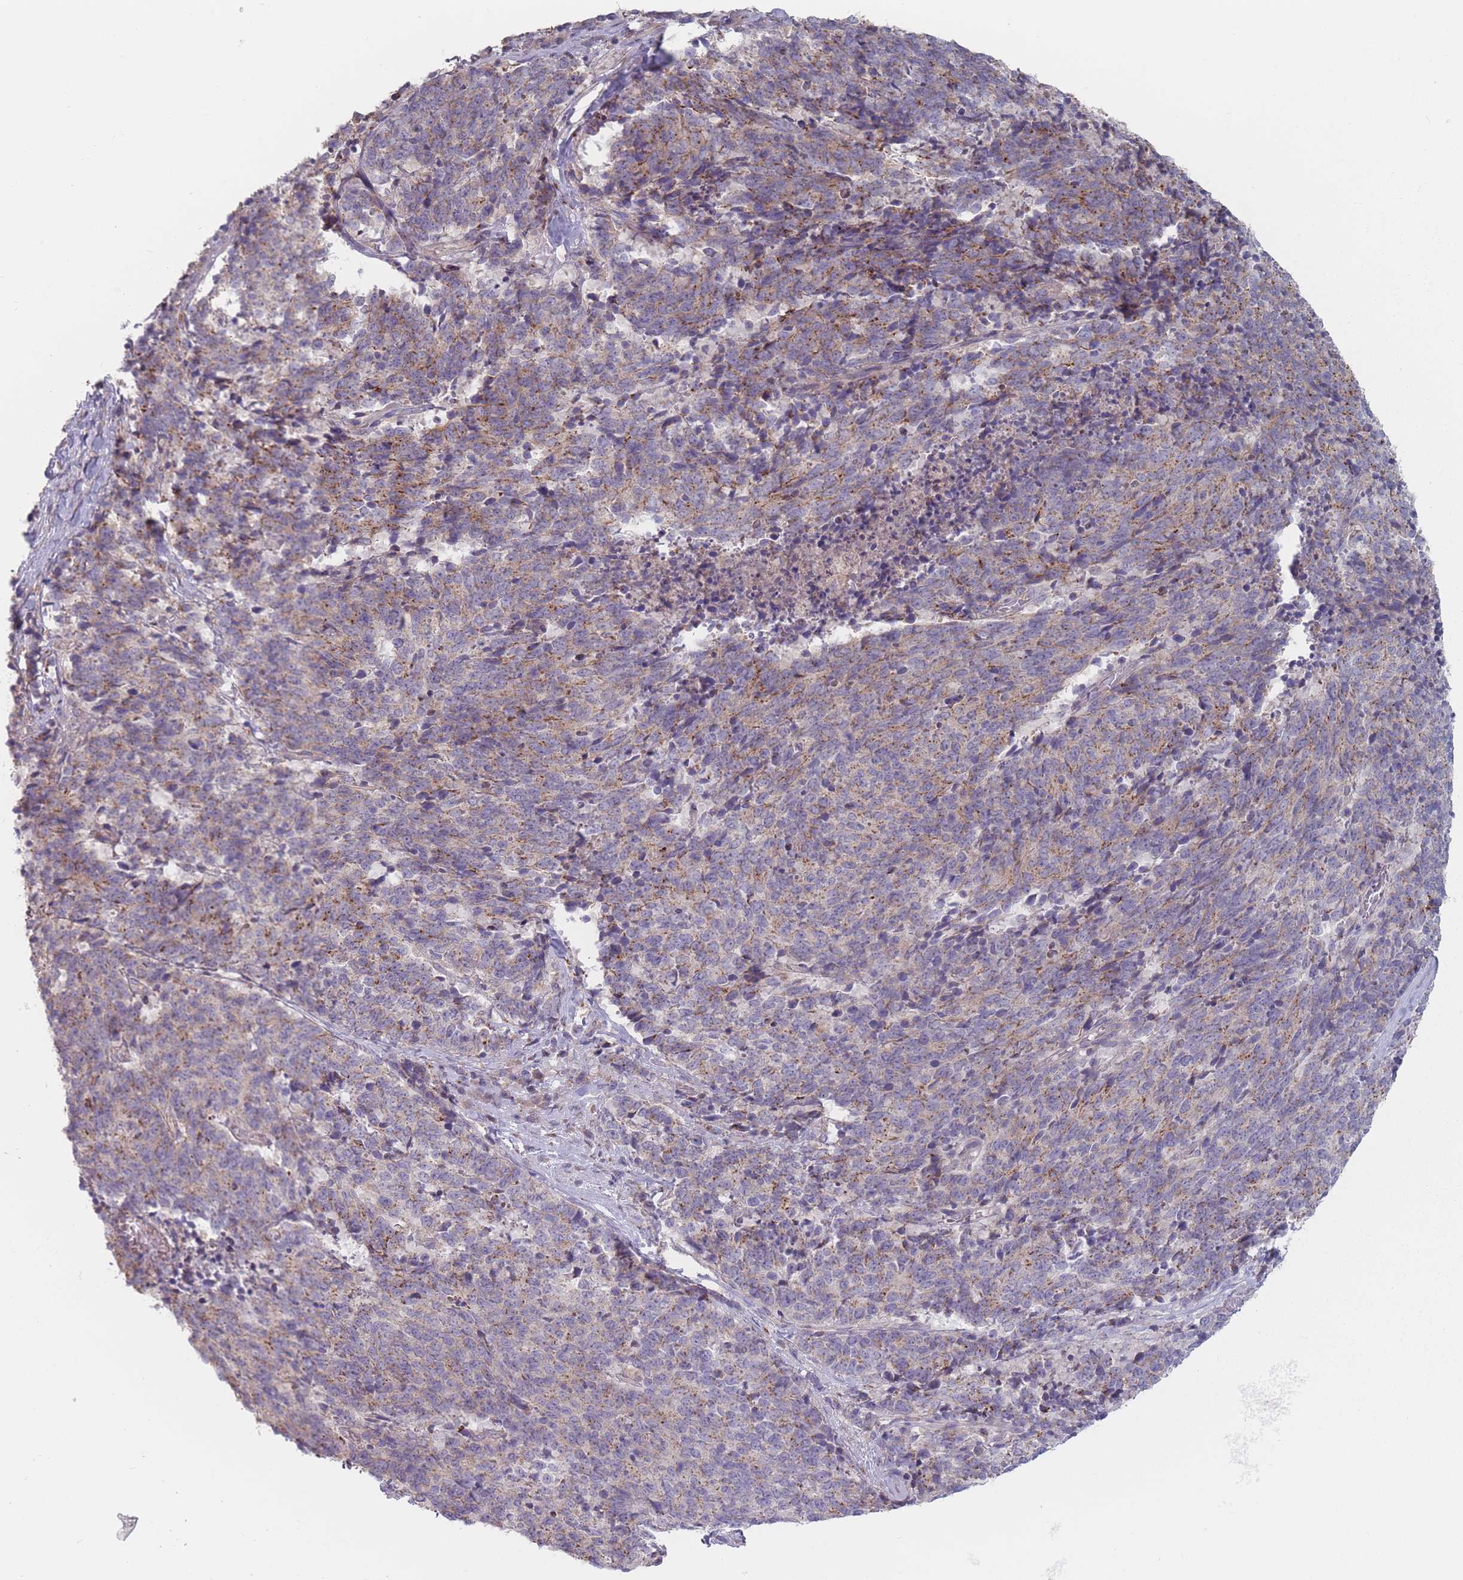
{"staining": {"intensity": "moderate", "quantity": "25%-75%", "location": "cytoplasmic/membranous"}, "tissue": "cervical cancer", "cell_type": "Tumor cells", "image_type": "cancer", "snomed": [{"axis": "morphology", "description": "Squamous cell carcinoma, NOS"}, {"axis": "topography", "description": "Cervix"}], "caption": "Immunohistochemical staining of human squamous cell carcinoma (cervical) demonstrates medium levels of moderate cytoplasmic/membranous protein staining in approximately 25%-75% of tumor cells.", "gene": "AKAIN1", "patient": {"sex": "female", "age": 29}}